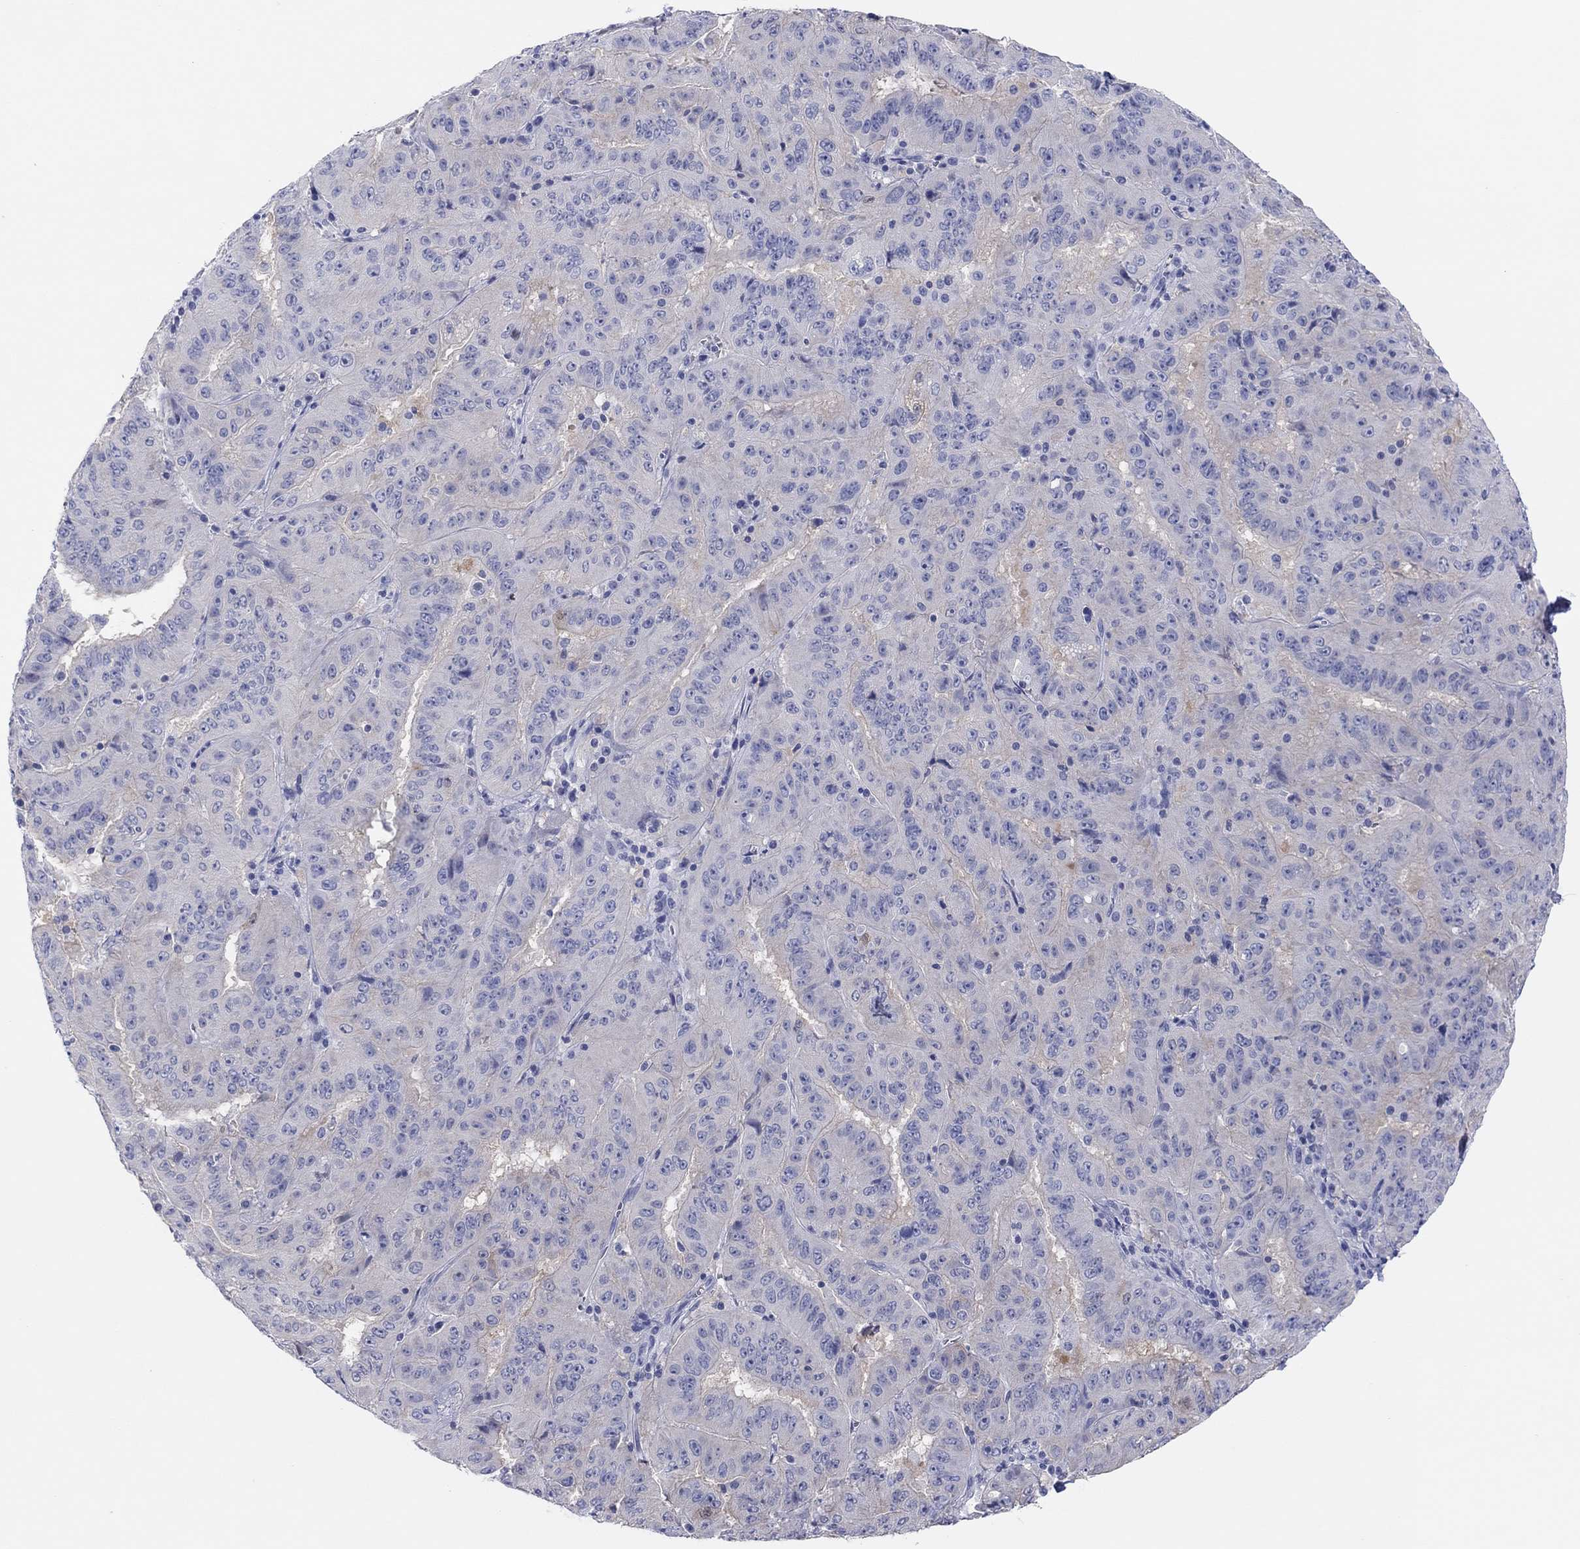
{"staining": {"intensity": "negative", "quantity": "none", "location": "none"}, "tissue": "pancreatic cancer", "cell_type": "Tumor cells", "image_type": "cancer", "snomed": [{"axis": "morphology", "description": "Adenocarcinoma, NOS"}, {"axis": "topography", "description": "Pancreas"}], "caption": "An image of pancreatic adenocarcinoma stained for a protein demonstrates no brown staining in tumor cells.", "gene": "CPNE6", "patient": {"sex": "male", "age": 63}}